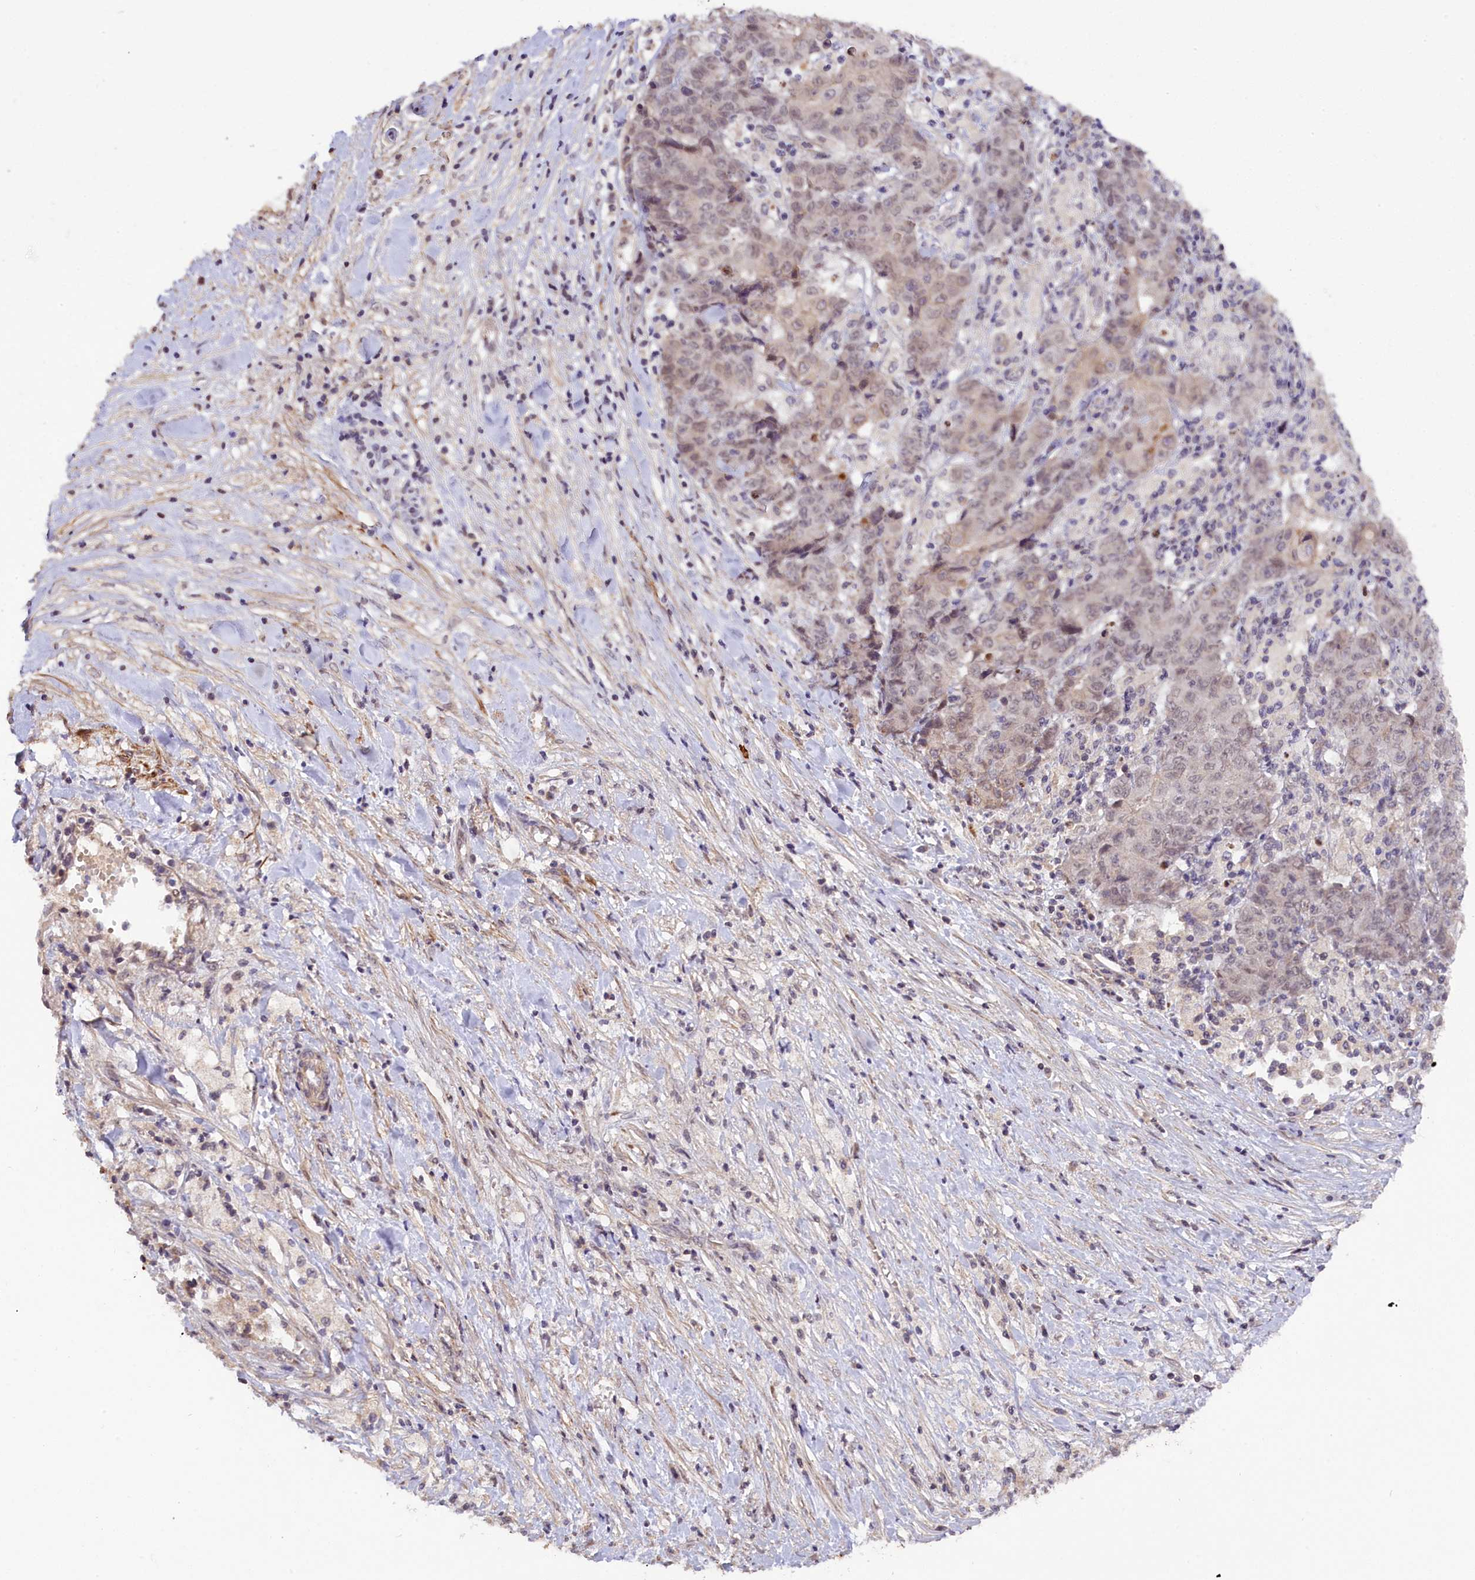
{"staining": {"intensity": "weak", "quantity": "<25%", "location": "nuclear"}, "tissue": "ovarian cancer", "cell_type": "Tumor cells", "image_type": "cancer", "snomed": [{"axis": "morphology", "description": "Carcinoma, endometroid"}, {"axis": "topography", "description": "Ovary"}], "caption": "Immunohistochemical staining of human ovarian endometroid carcinoma exhibits no significant expression in tumor cells.", "gene": "ZNF480", "patient": {"sex": "female", "age": 42}}